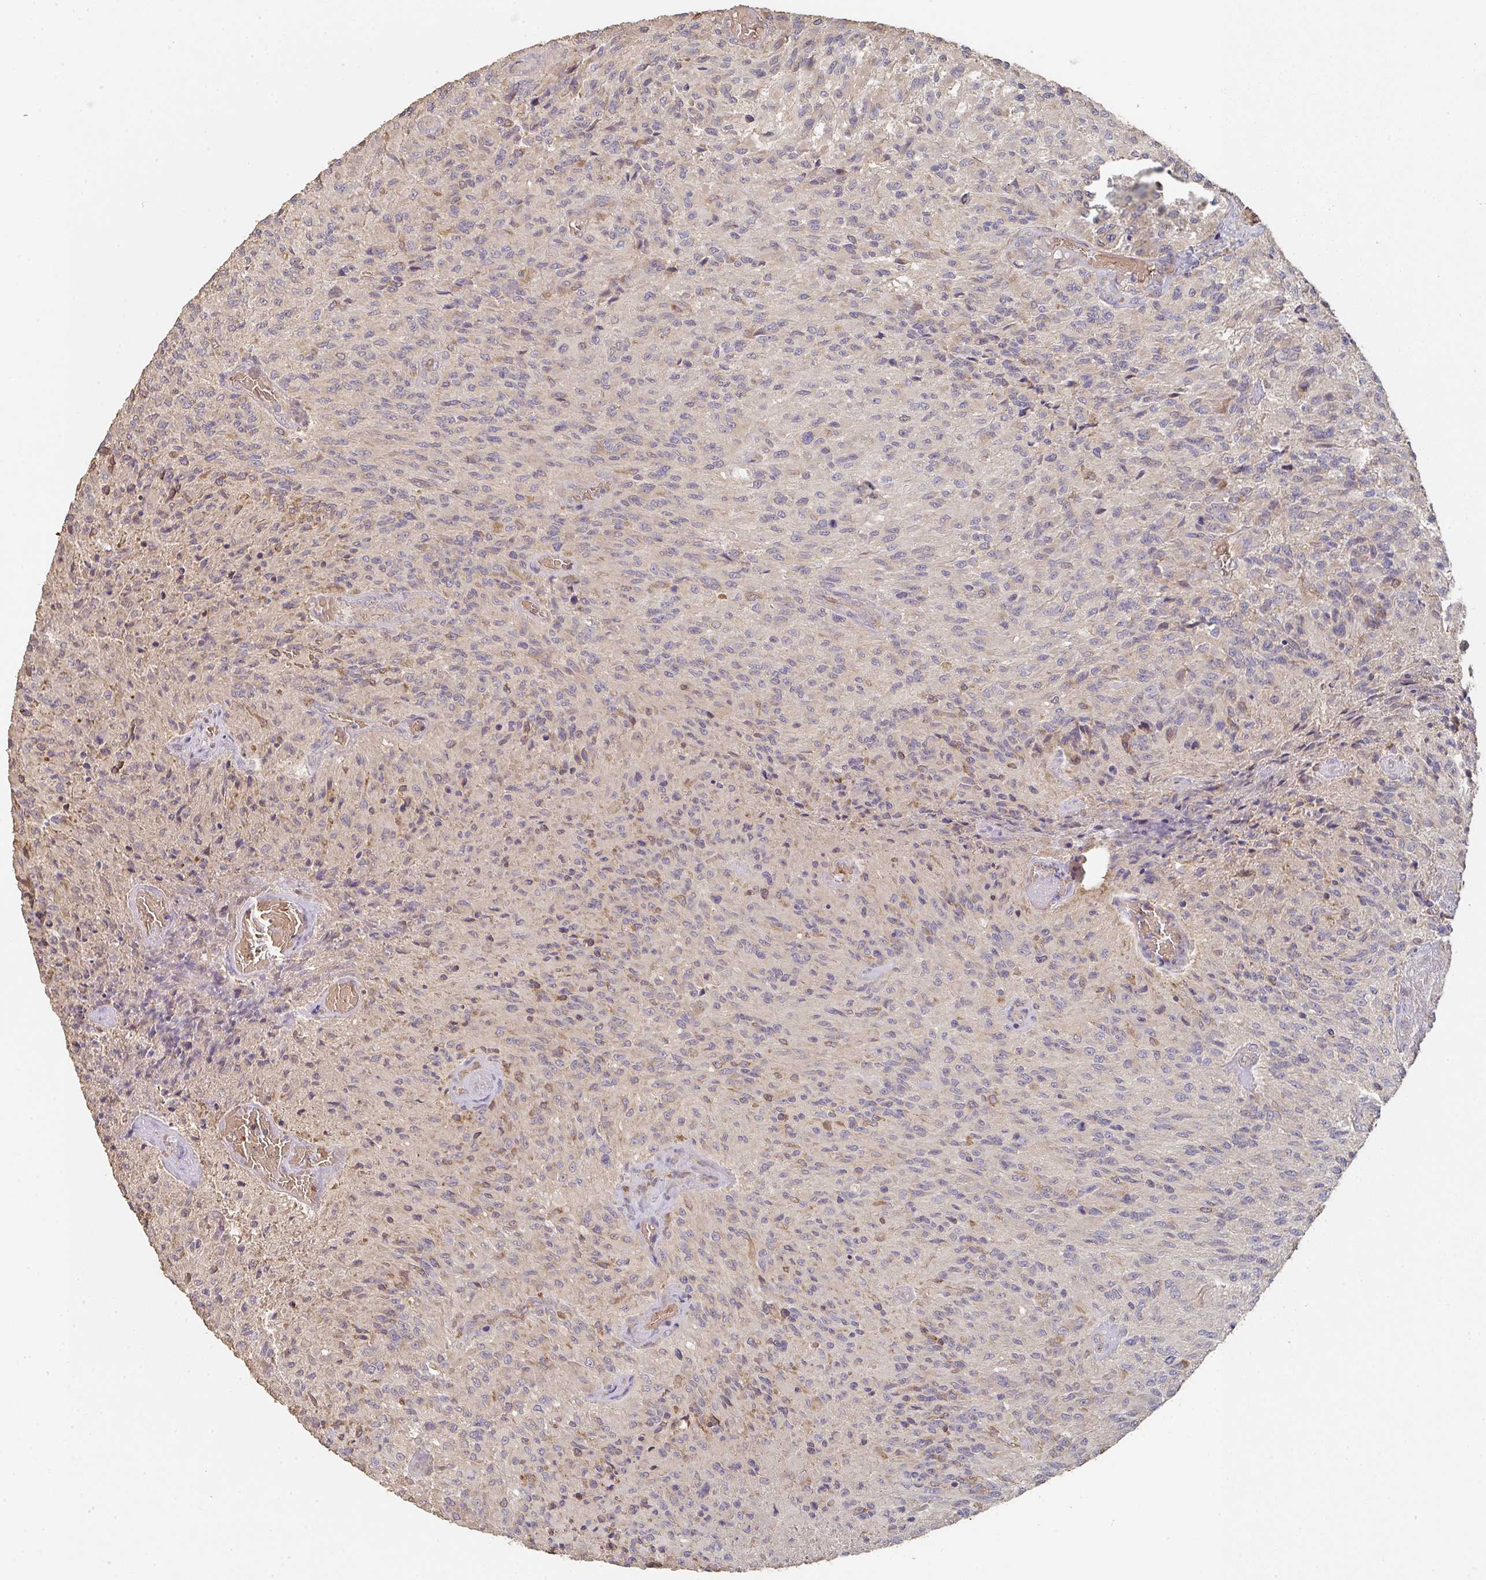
{"staining": {"intensity": "negative", "quantity": "none", "location": "none"}, "tissue": "glioma", "cell_type": "Tumor cells", "image_type": "cancer", "snomed": [{"axis": "morphology", "description": "Normal tissue, NOS"}, {"axis": "morphology", "description": "Glioma, malignant, High grade"}, {"axis": "topography", "description": "Cerebral cortex"}], "caption": "Glioma was stained to show a protein in brown. There is no significant positivity in tumor cells. Nuclei are stained in blue.", "gene": "POLG", "patient": {"sex": "male", "age": 56}}